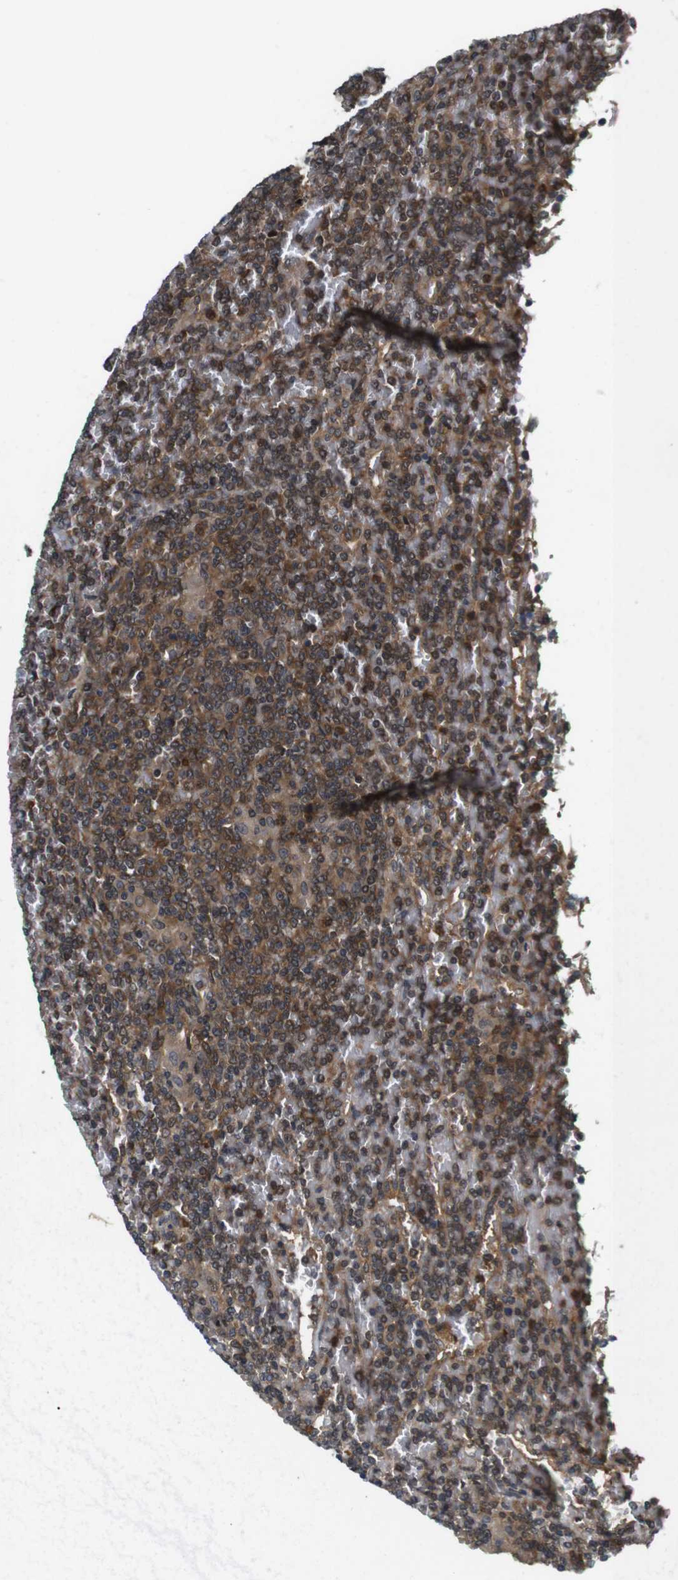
{"staining": {"intensity": "moderate", "quantity": ">75%", "location": "cytoplasmic/membranous"}, "tissue": "lymphoma", "cell_type": "Tumor cells", "image_type": "cancer", "snomed": [{"axis": "morphology", "description": "Malignant lymphoma, non-Hodgkin's type, Low grade"}, {"axis": "topography", "description": "Spleen"}], "caption": "Protein staining of malignant lymphoma, non-Hodgkin's type (low-grade) tissue demonstrates moderate cytoplasmic/membranous staining in approximately >75% of tumor cells.", "gene": "NFKBIE", "patient": {"sex": "female", "age": 19}}